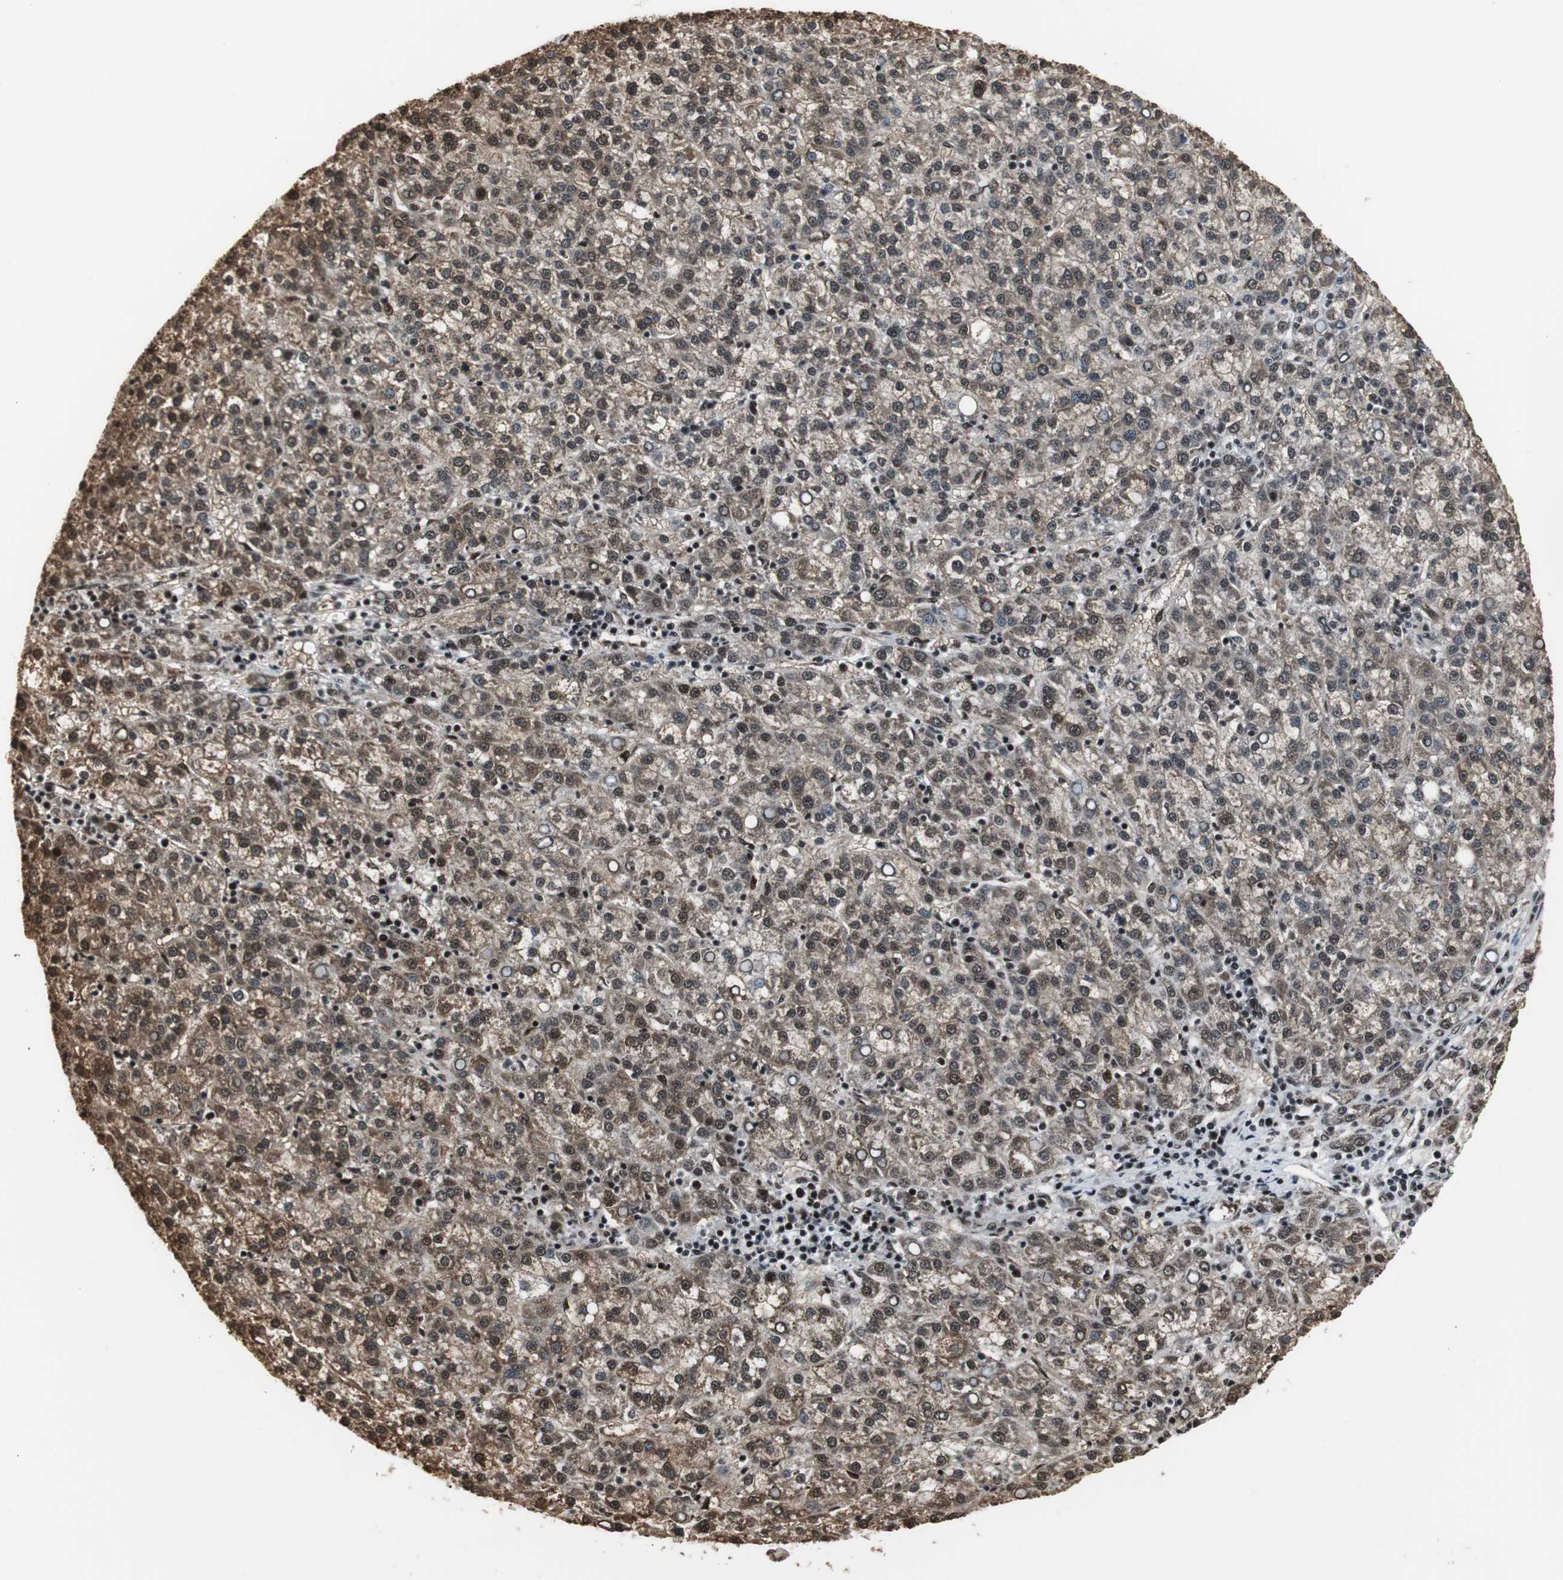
{"staining": {"intensity": "strong", "quantity": ">75%", "location": "cytoplasmic/membranous,nuclear"}, "tissue": "liver cancer", "cell_type": "Tumor cells", "image_type": "cancer", "snomed": [{"axis": "morphology", "description": "Carcinoma, Hepatocellular, NOS"}, {"axis": "topography", "description": "Liver"}], "caption": "Immunohistochemistry of human liver cancer (hepatocellular carcinoma) exhibits high levels of strong cytoplasmic/membranous and nuclear positivity in about >75% of tumor cells.", "gene": "PARN", "patient": {"sex": "female", "age": 58}}